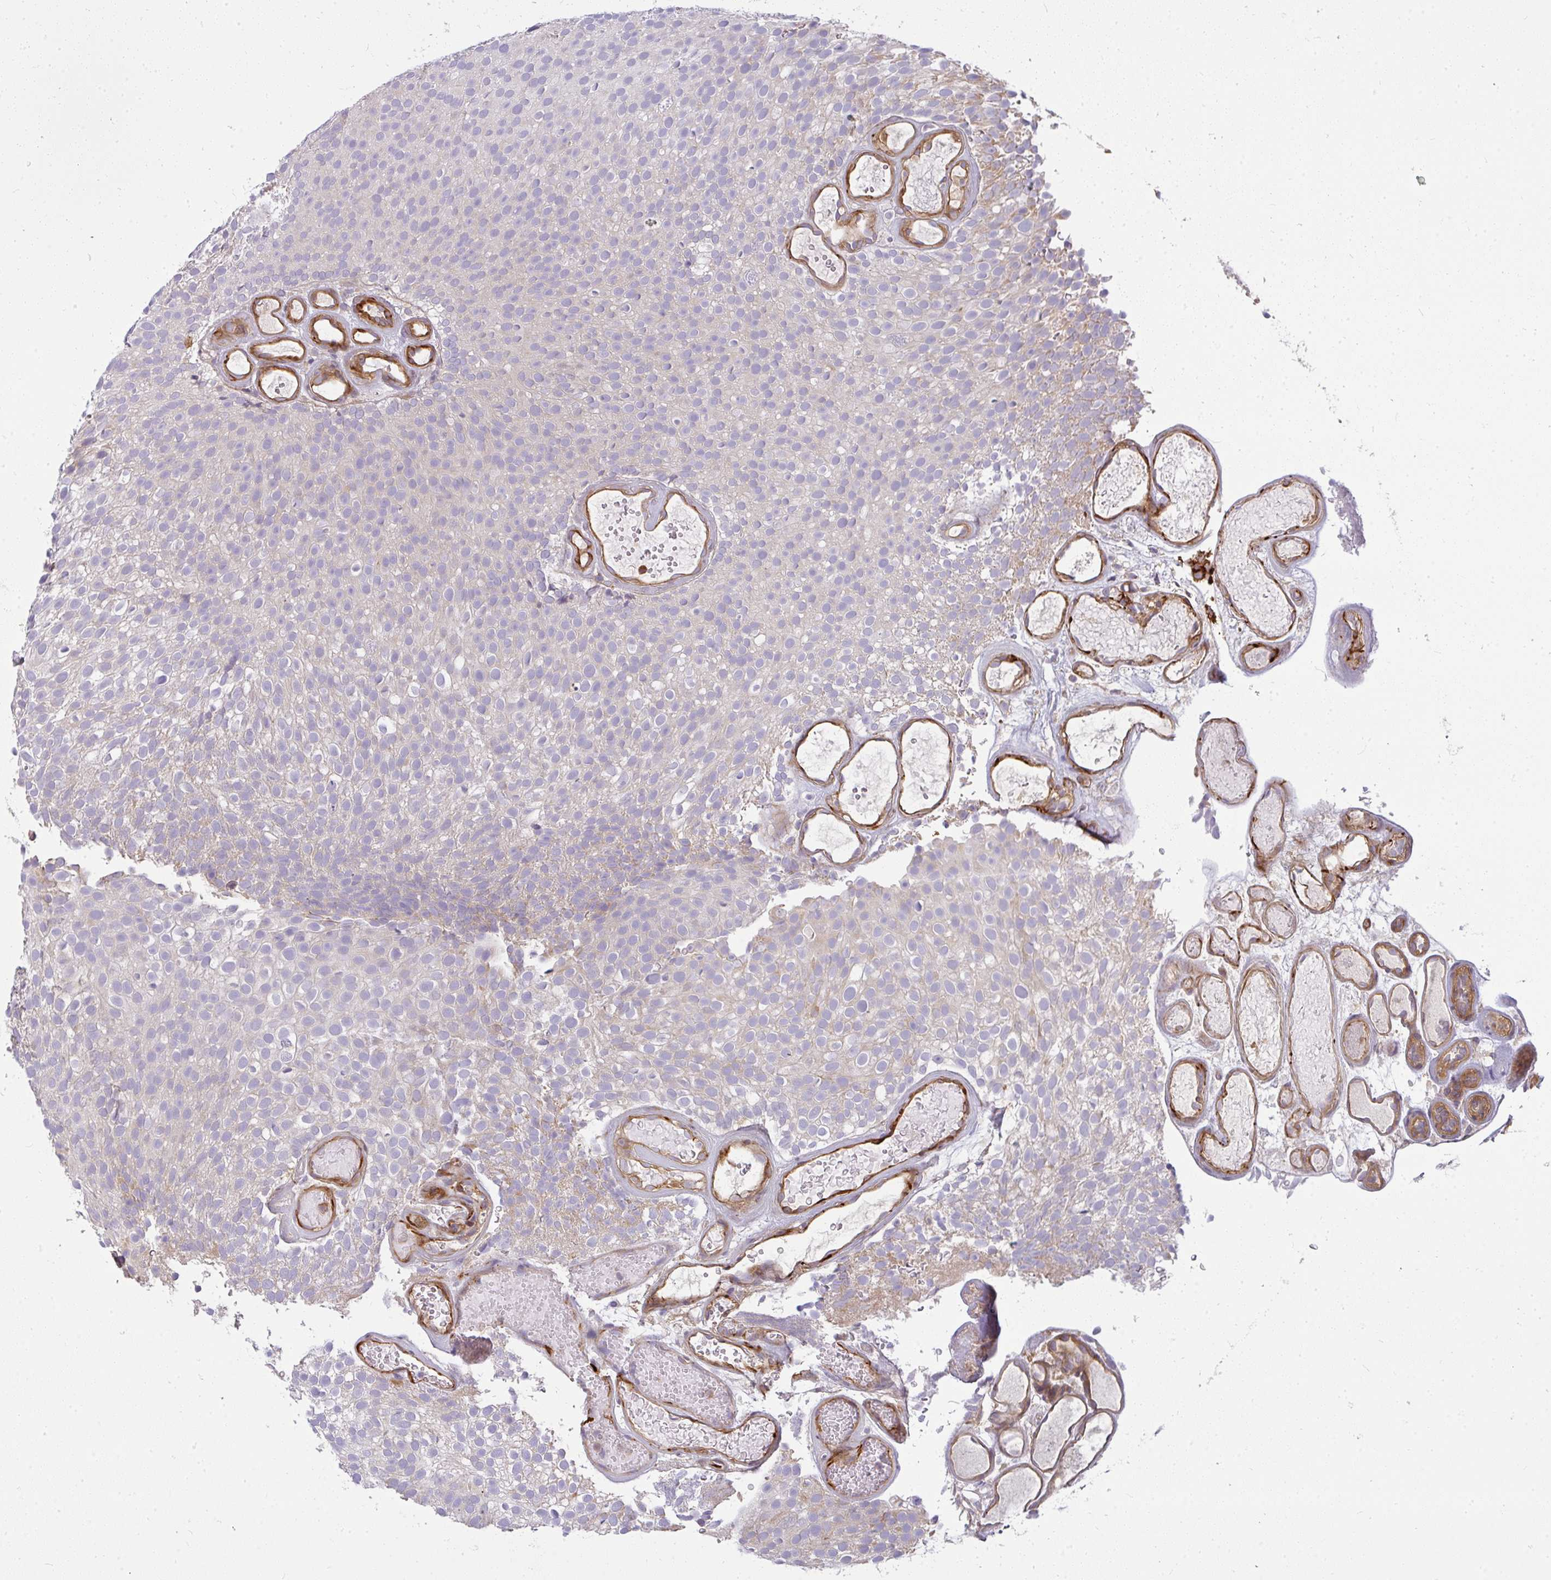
{"staining": {"intensity": "negative", "quantity": "none", "location": "none"}, "tissue": "urothelial cancer", "cell_type": "Tumor cells", "image_type": "cancer", "snomed": [{"axis": "morphology", "description": "Urothelial carcinoma, Low grade"}, {"axis": "topography", "description": "Urinary bladder"}], "caption": "This micrograph is of low-grade urothelial carcinoma stained with immunohistochemistry to label a protein in brown with the nuclei are counter-stained blue. There is no expression in tumor cells. The staining is performed using DAB brown chromogen with nuclei counter-stained in using hematoxylin.", "gene": "IFIT3", "patient": {"sex": "male", "age": 78}}